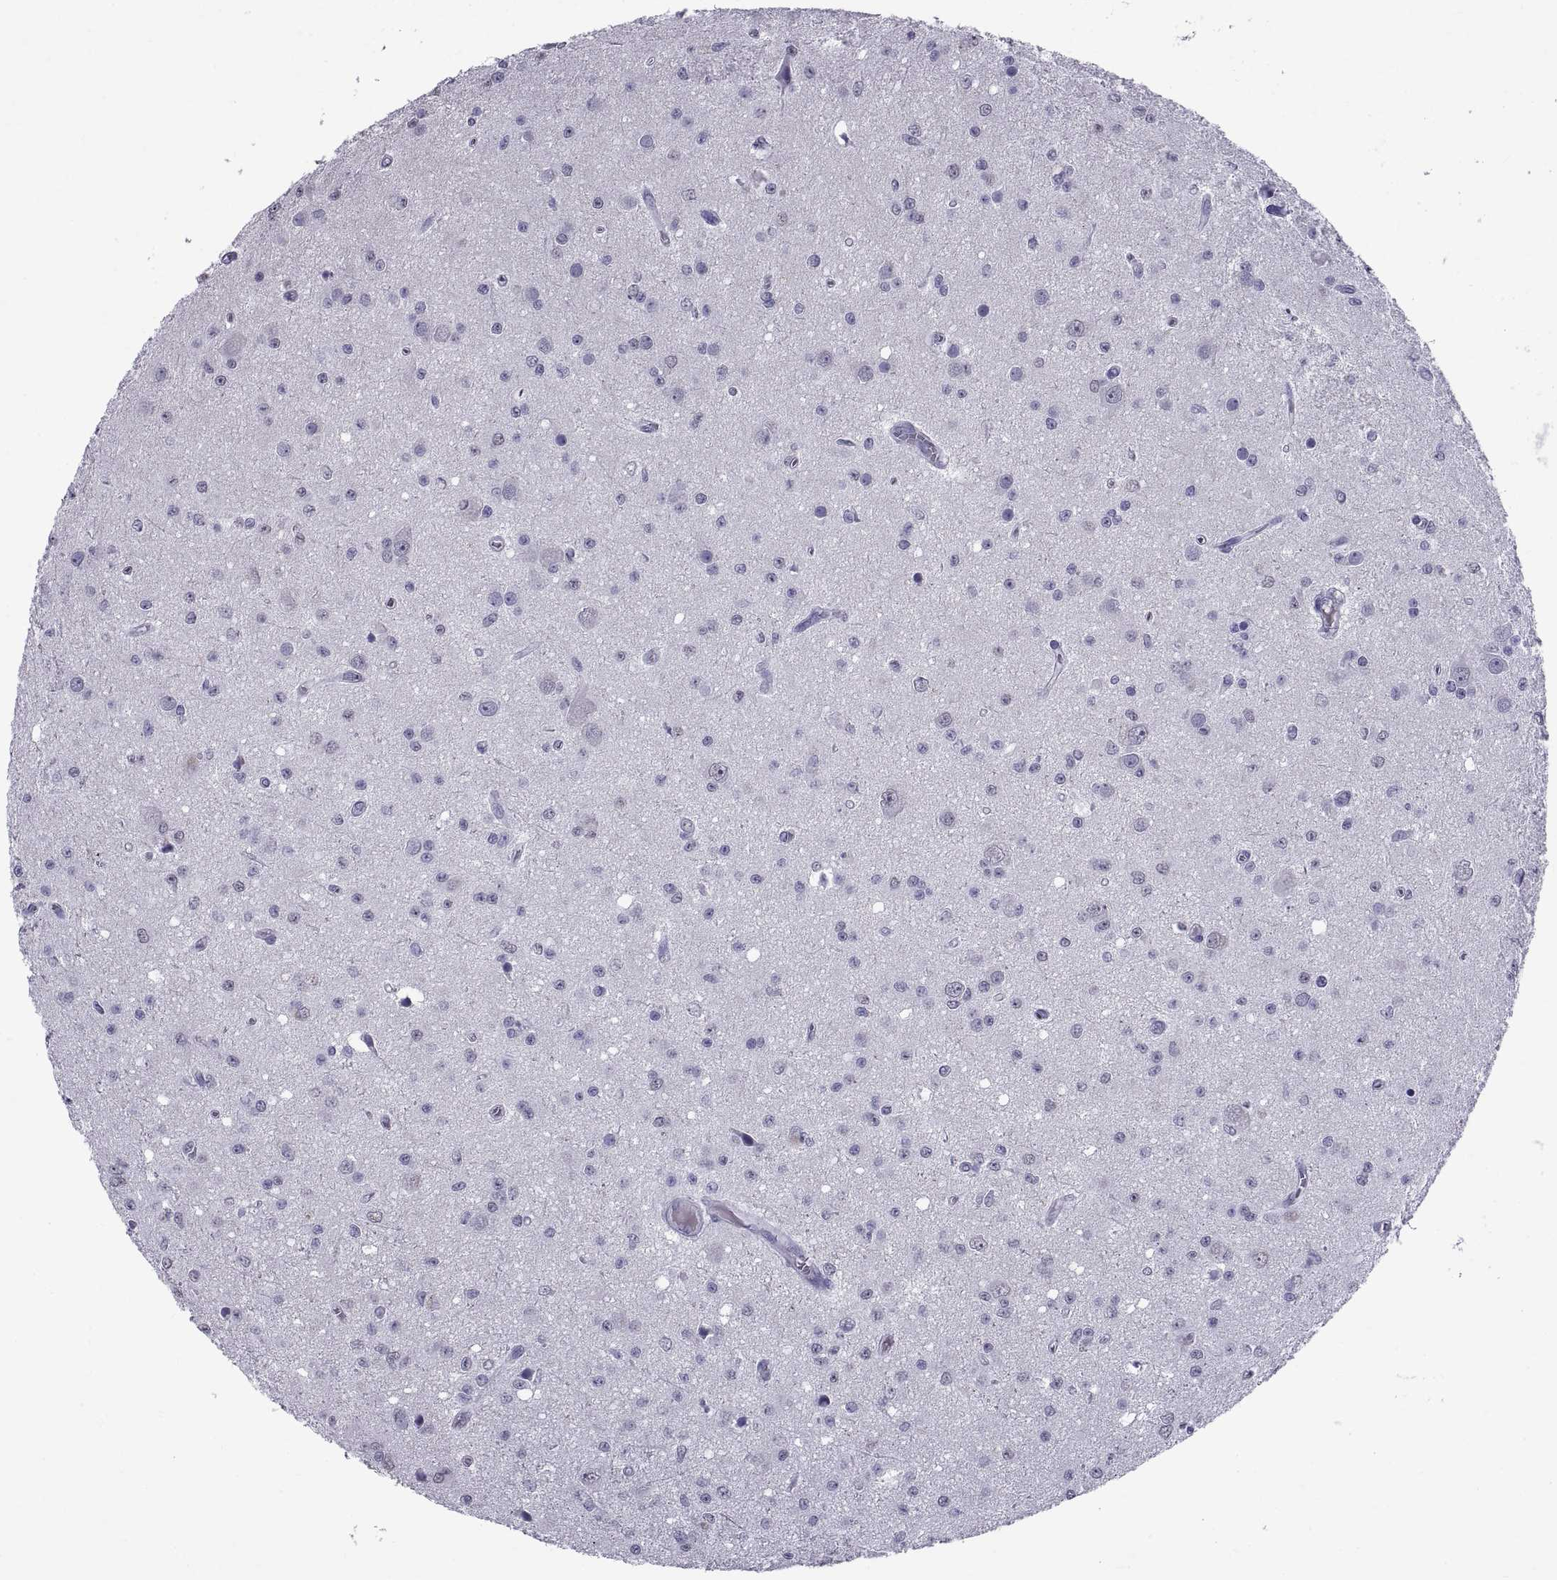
{"staining": {"intensity": "negative", "quantity": "none", "location": "none"}, "tissue": "glioma", "cell_type": "Tumor cells", "image_type": "cancer", "snomed": [{"axis": "morphology", "description": "Glioma, malignant, Low grade"}, {"axis": "topography", "description": "Brain"}], "caption": "A high-resolution histopathology image shows IHC staining of glioma, which demonstrates no significant expression in tumor cells.", "gene": "TGFBR3L", "patient": {"sex": "female", "age": 45}}